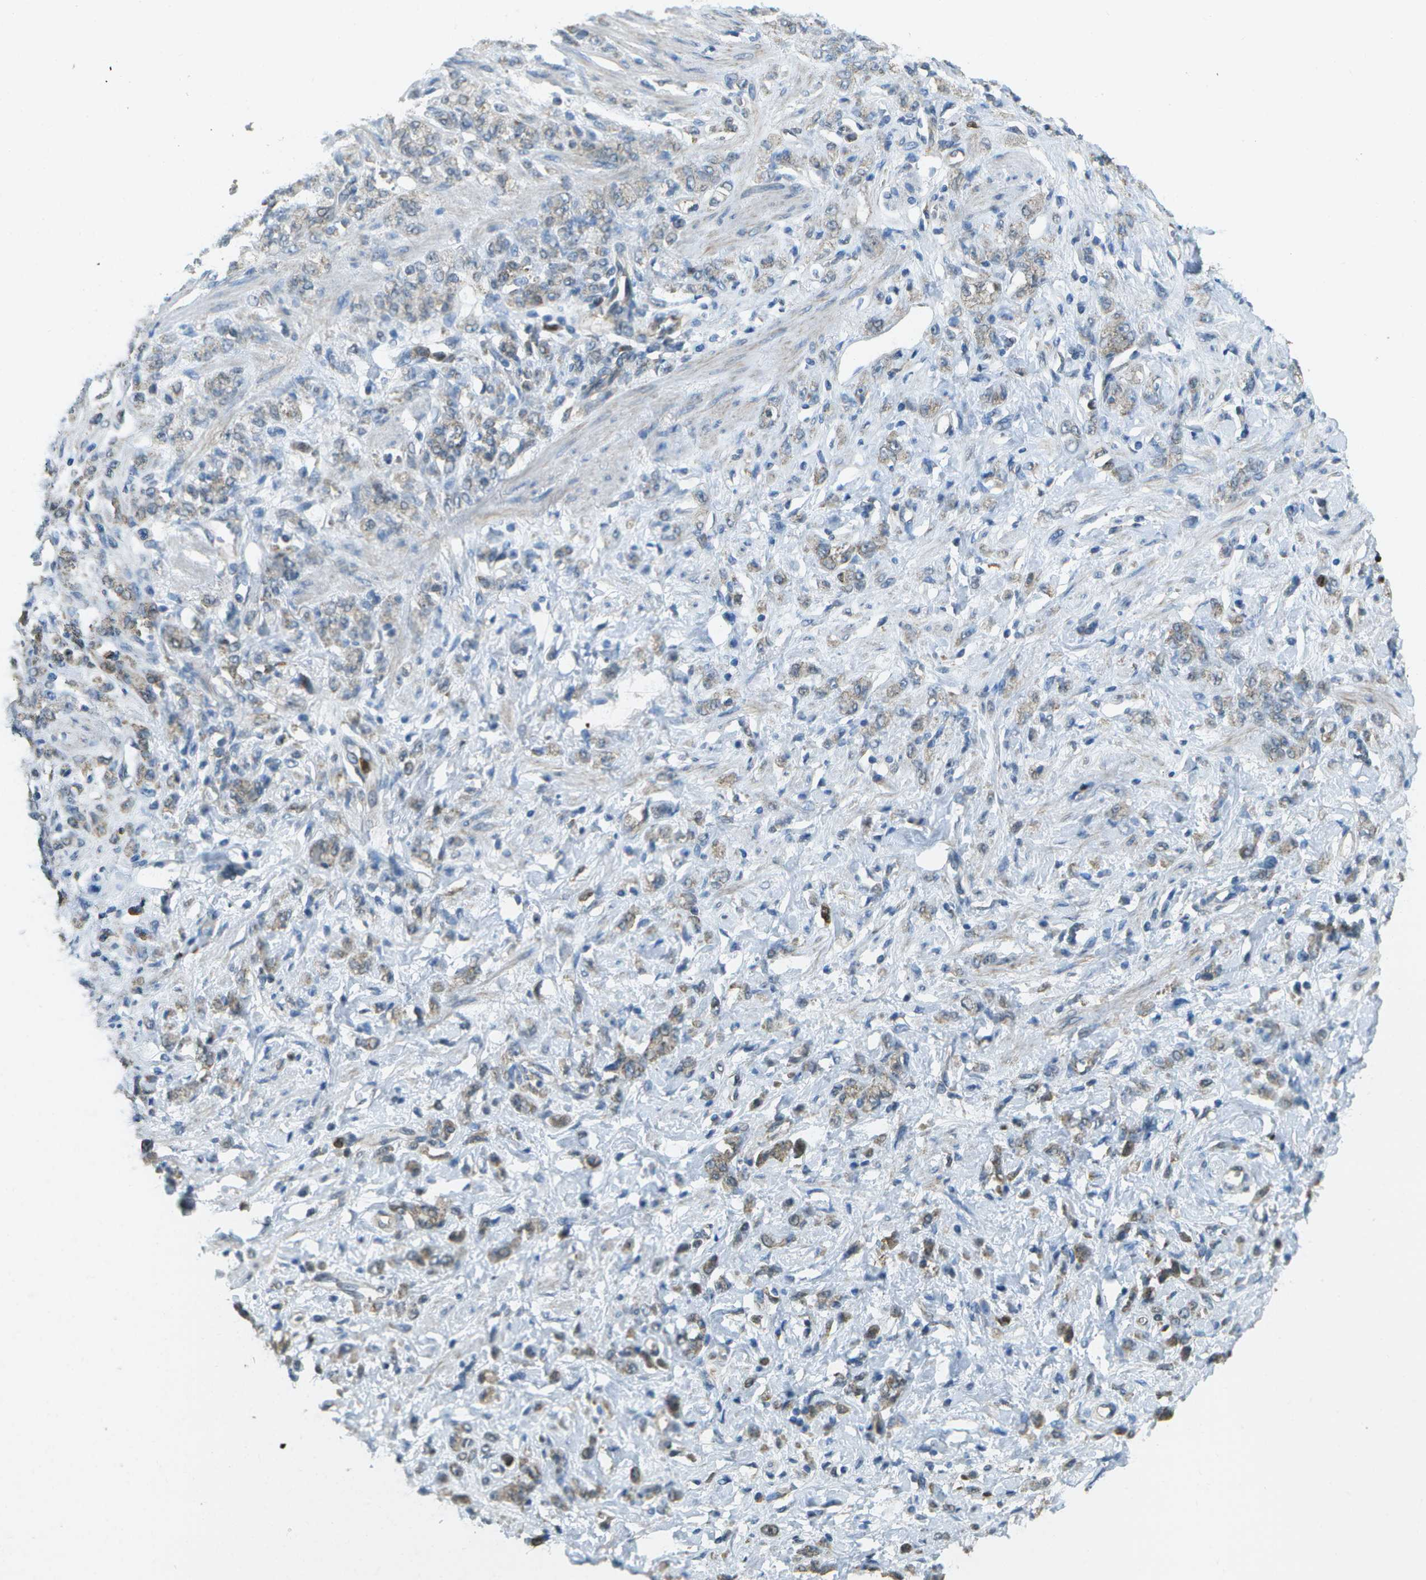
{"staining": {"intensity": "weak", "quantity": "<25%", "location": "cytoplasmic/membranous"}, "tissue": "stomach cancer", "cell_type": "Tumor cells", "image_type": "cancer", "snomed": [{"axis": "morphology", "description": "Normal tissue, NOS"}, {"axis": "morphology", "description": "Adenocarcinoma, NOS"}, {"axis": "topography", "description": "Stomach"}], "caption": "Immunohistochemistry histopathology image of neoplastic tissue: human stomach cancer stained with DAB (3,3'-diaminobenzidine) exhibits no significant protein staining in tumor cells. (DAB immunohistochemistry (IHC) with hematoxylin counter stain).", "gene": "CACHD1", "patient": {"sex": "male", "age": 82}}